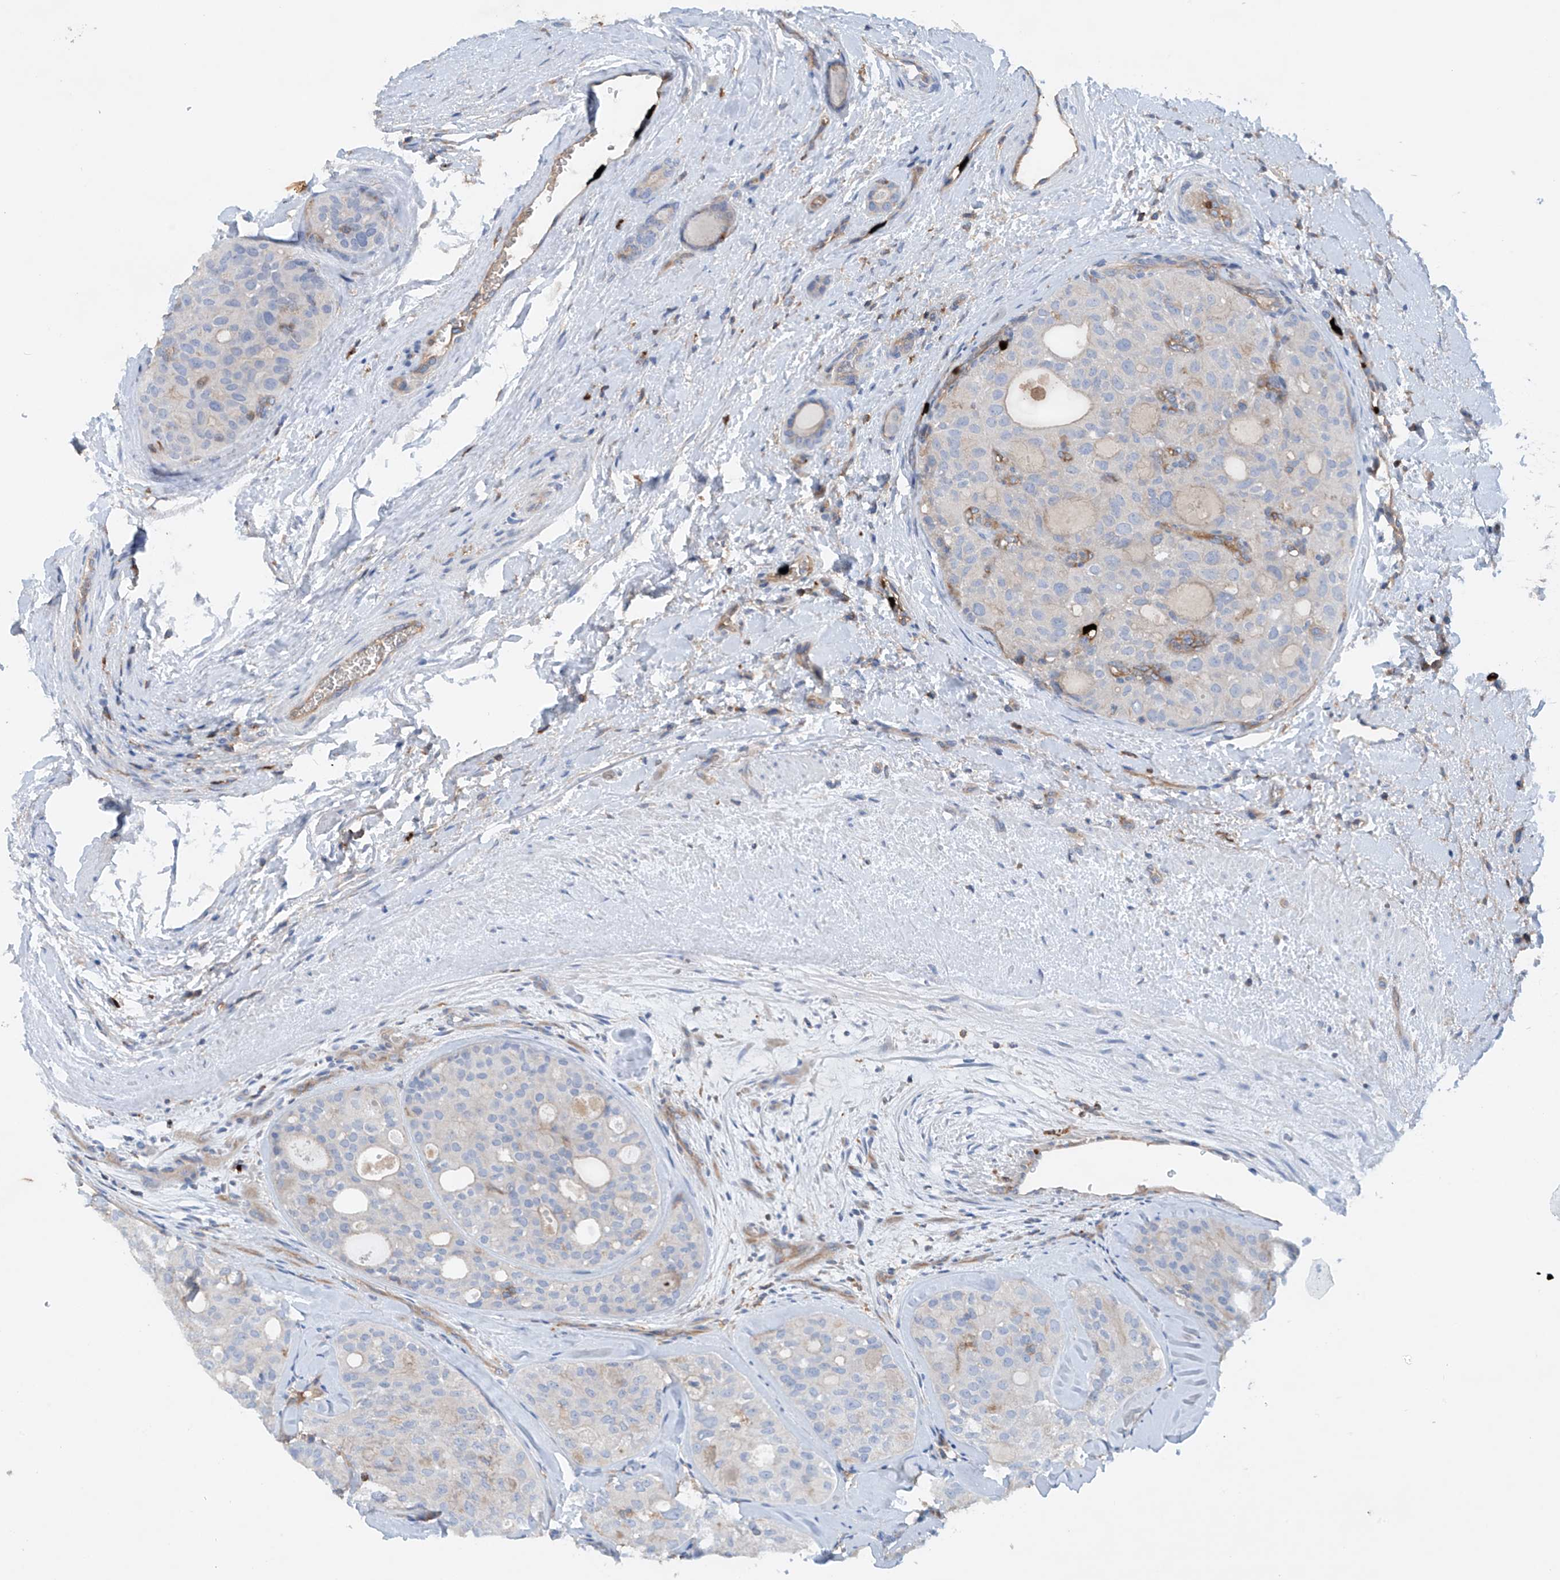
{"staining": {"intensity": "negative", "quantity": "none", "location": "none"}, "tissue": "thyroid cancer", "cell_type": "Tumor cells", "image_type": "cancer", "snomed": [{"axis": "morphology", "description": "Follicular adenoma carcinoma, NOS"}, {"axis": "topography", "description": "Thyroid gland"}], "caption": "DAB (3,3'-diaminobenzidine) immunohistochemical staining of thyroid follicular adenoma carcinoma shows no significant positivity in tumor cells.", "gene": "PHACTR2", "patient": {"sex": "male", "age": 75}}